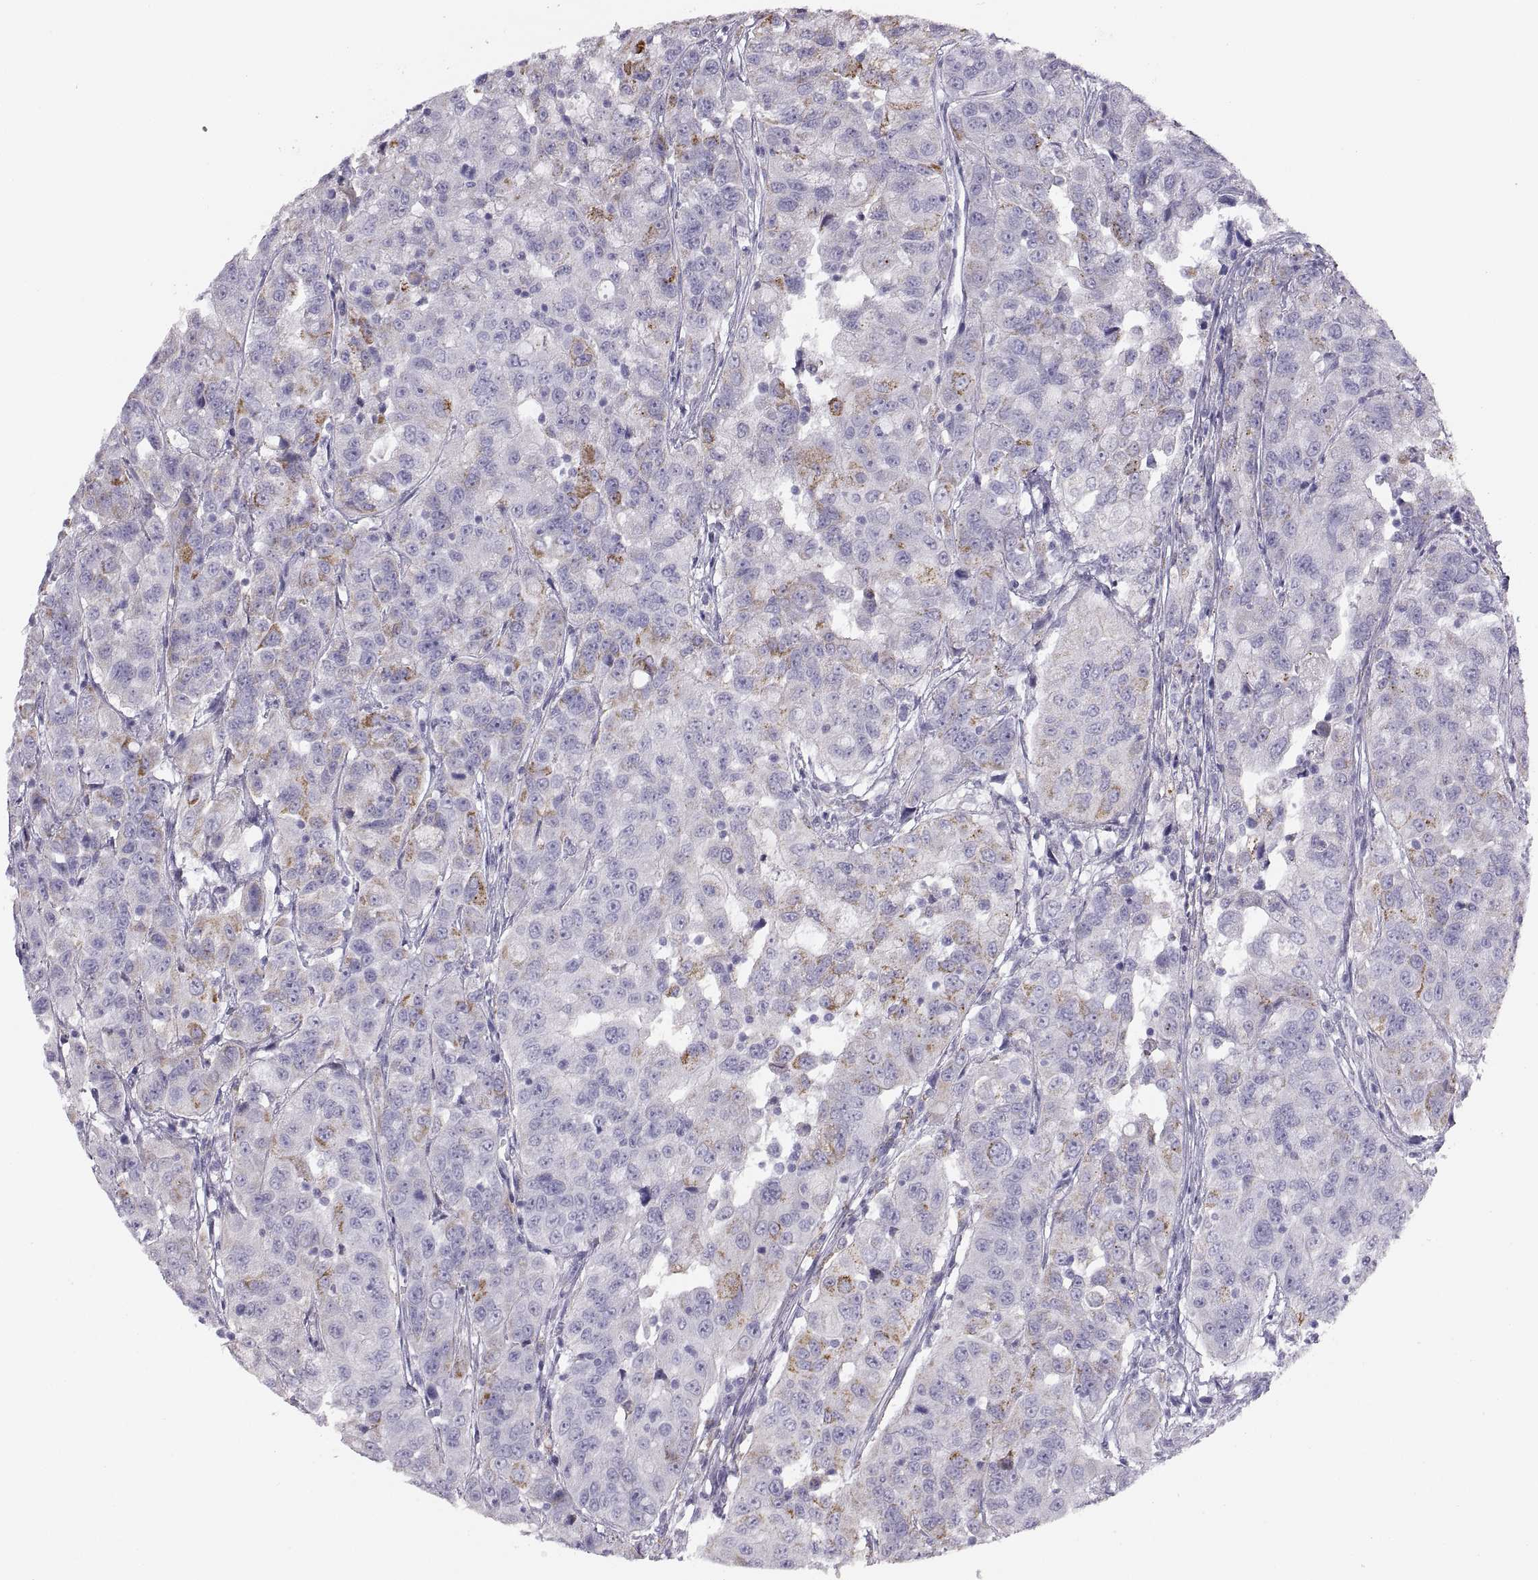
{"staining": {"intensity": "moderate", "quantity": "<25%", "location": "cytoplasmic/membranous"}, "tissue": "urothelial cancer", "cell_type": "Tumor cells", "image_type": "cancer", "snomed": [{"axis": "morphology", "description": "Urothelial carcinoma, NOS"}, {"axis": "morphology", "description": "Urothelial carcinoma, High grade"}, {"axis": "topography", "description": "Urinary bladder"}], "caption": "Human urothelial cancer stained for a protein (brown) exhibits moderate cytoplasmic/membranous positive positivity in approximately <25% of tumor cells.", "gene": "COL9A3", "patient": {"sex": "female", "age": 73}}